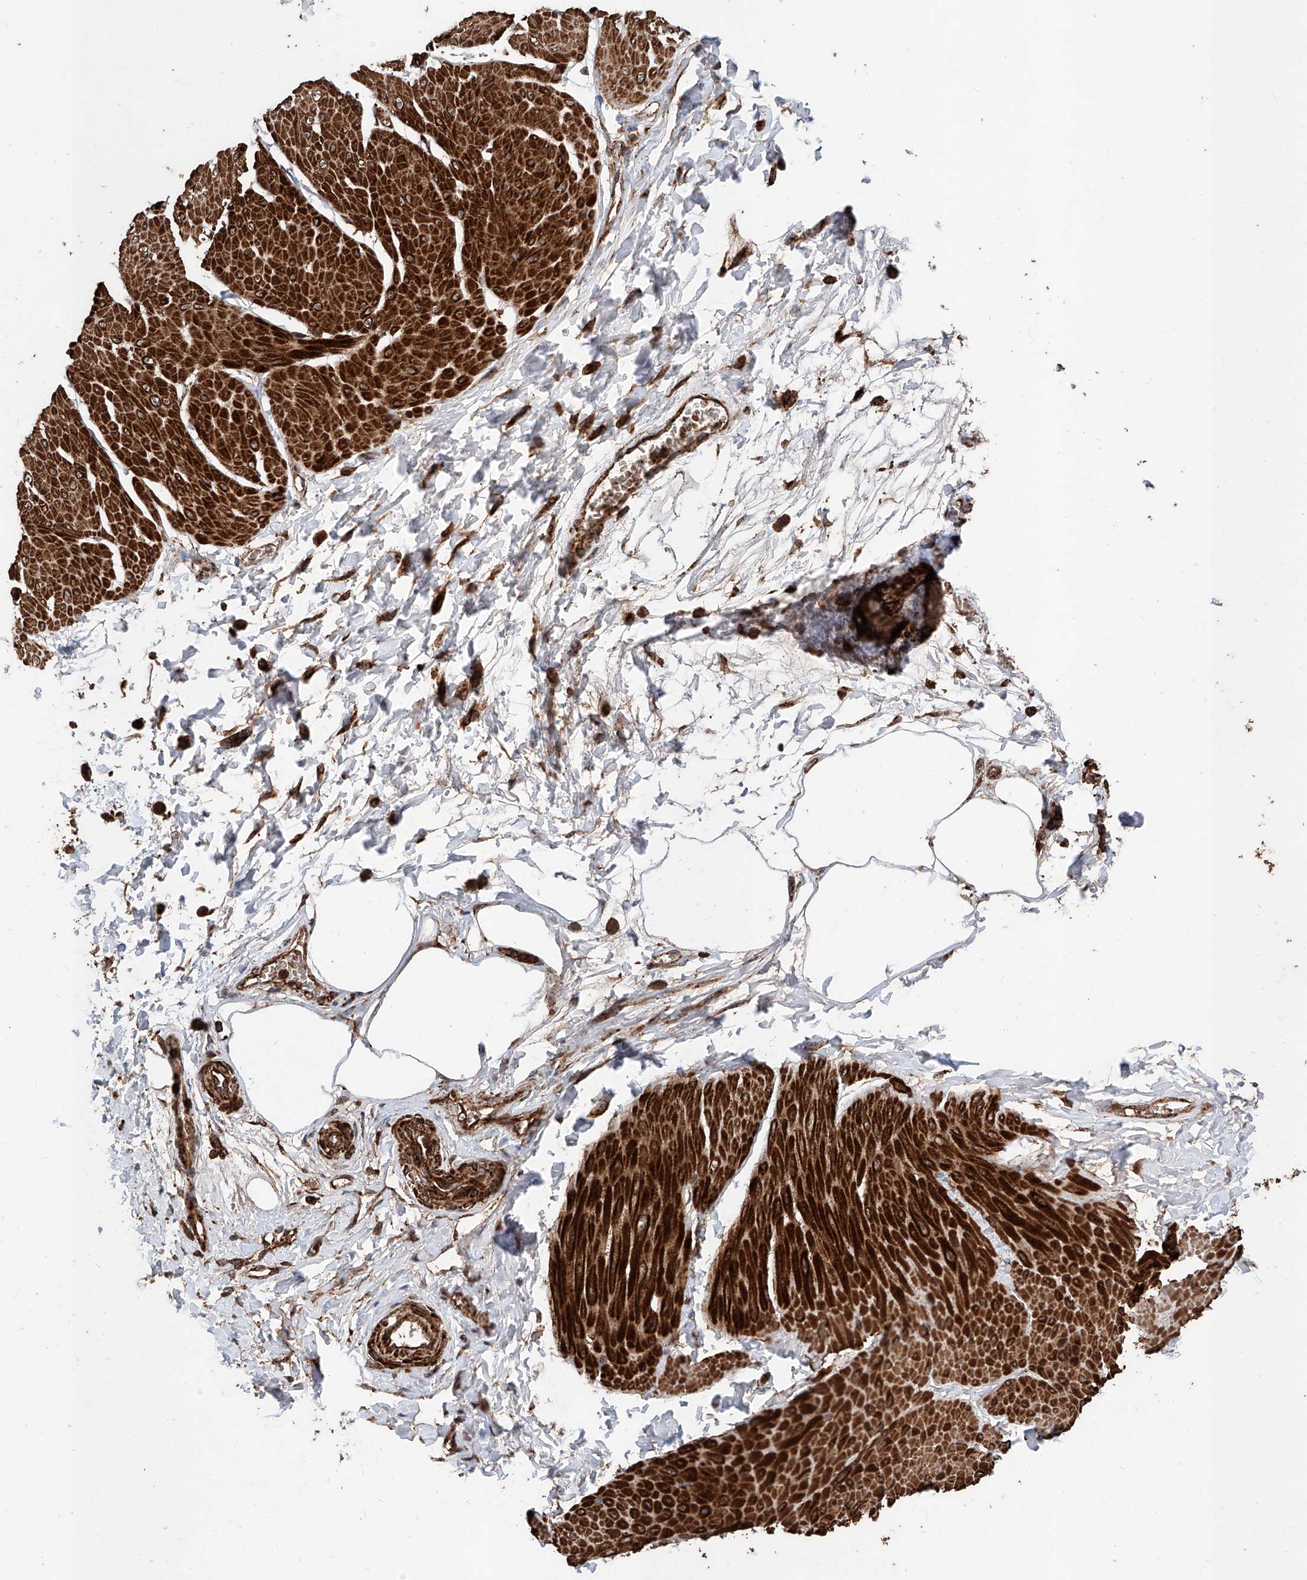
{"staining": {"intensity": "strong", "quantity": ">75%", "location": "cytoplasmic/membranous"}, "tissue": "smooth muscle", "cell_type": "Smooth muscle cells", "image_type": "normal", "snomed": [{"axis": "morphology", "description": "Urothelial carcinoma, High grade"}, {"axis": "topography", "description": "Urinary bladder"}], "caption": "A brown stain highlights strong cytoplasmic/membranous staining of a protein in smooth muscle cells of normal human smooth muscle.", "gene": "PISD", "patient": {"sex": "male", "age": 46}}